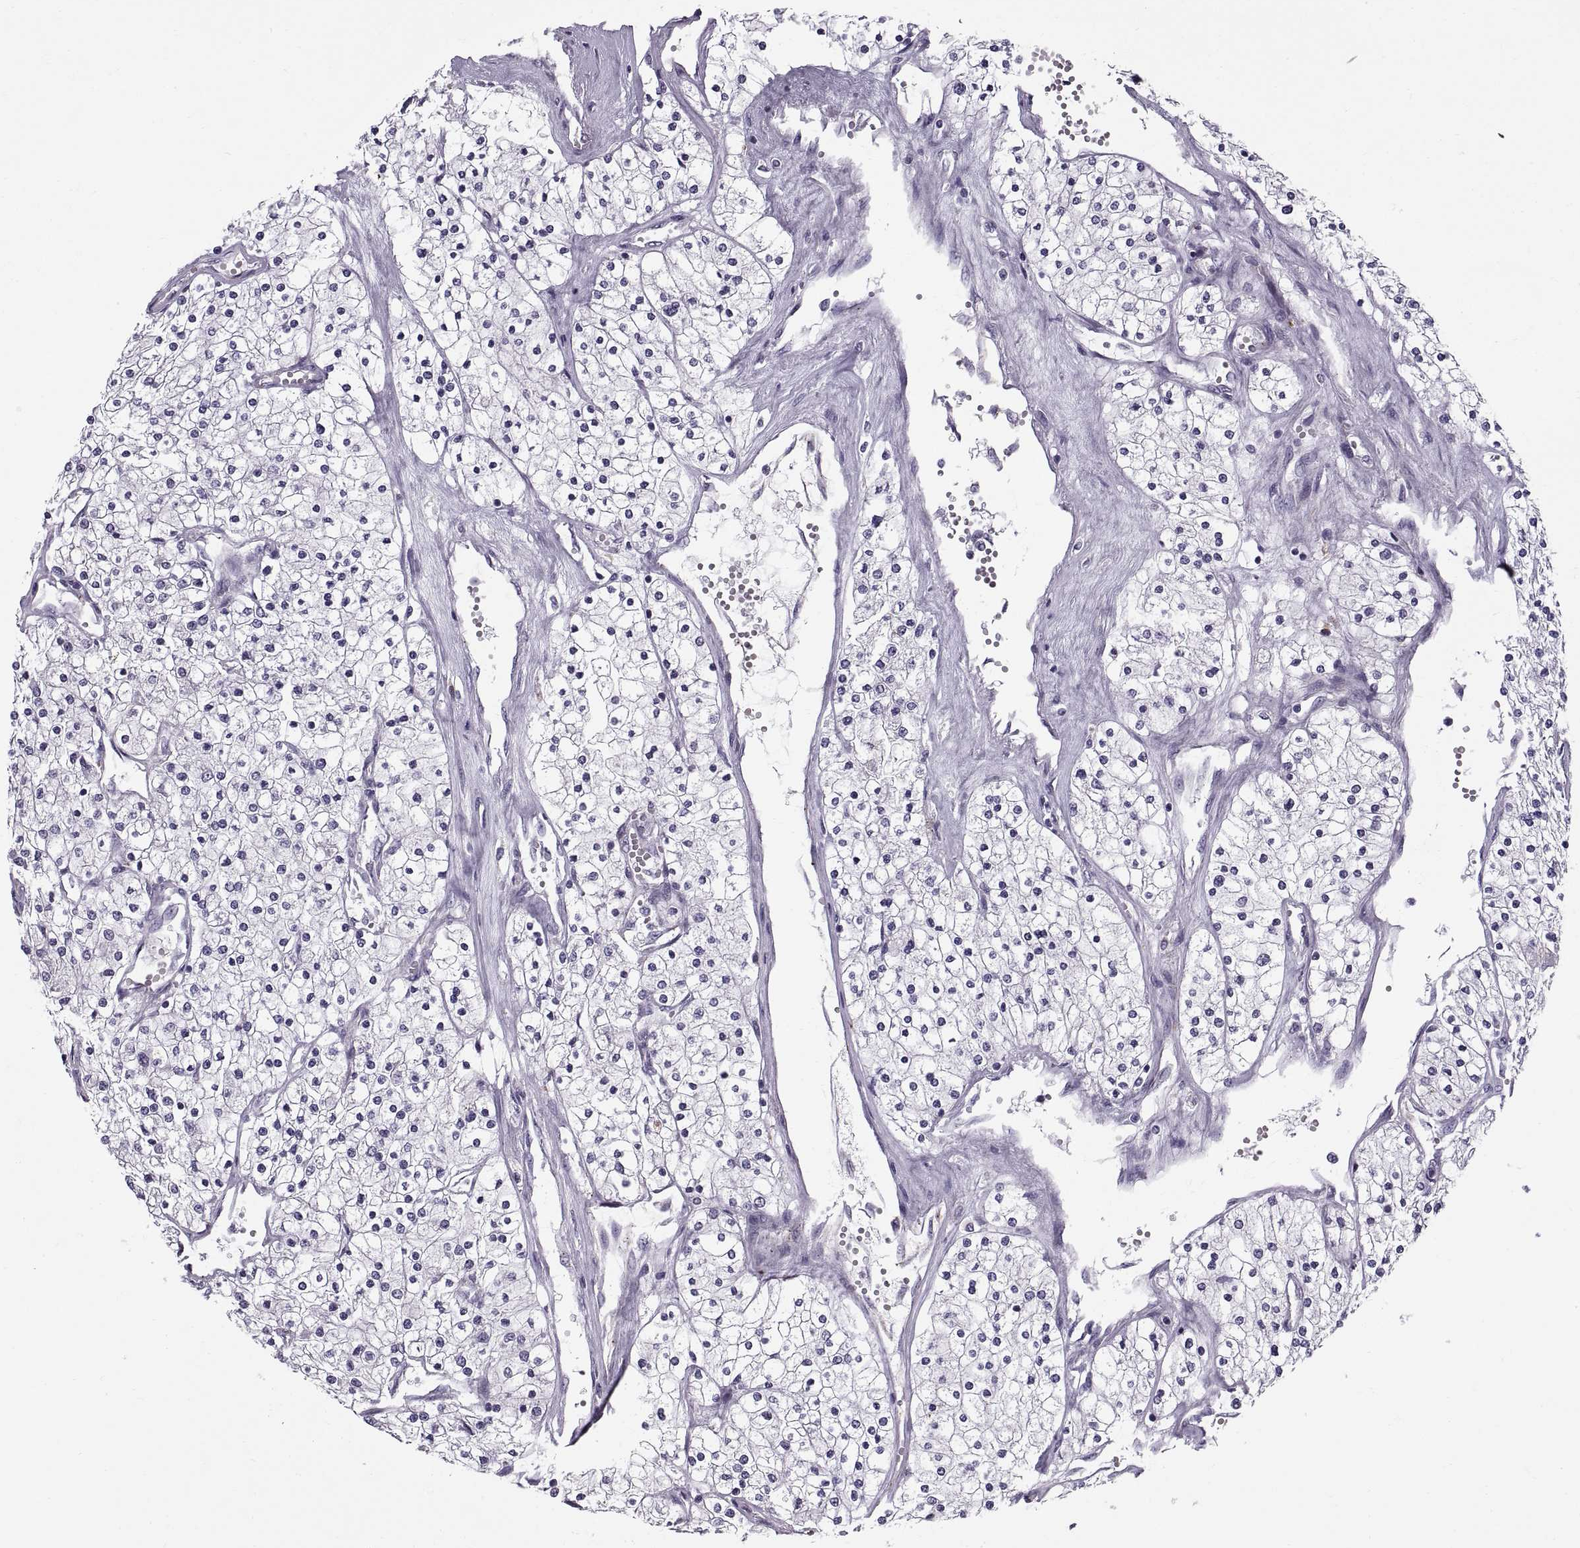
{"staining": {"intensity": "negative", "quantity": "none", "location": "none"}, "tissue": "renal cancer", "cell_type": "Tumor cells", "image_type": "cancer", "snomed": [{"axis": "morphology", "description": "Adenocarcinoma, NOS"}, {"axis": "topography", "description": "Kidney"}], "caption": "Tumor cells are negative for brown protein staining in renal cancer (adenocarcinoma).", "gene": "CALCR", "patient": {"sex": "male", "age": 80}}